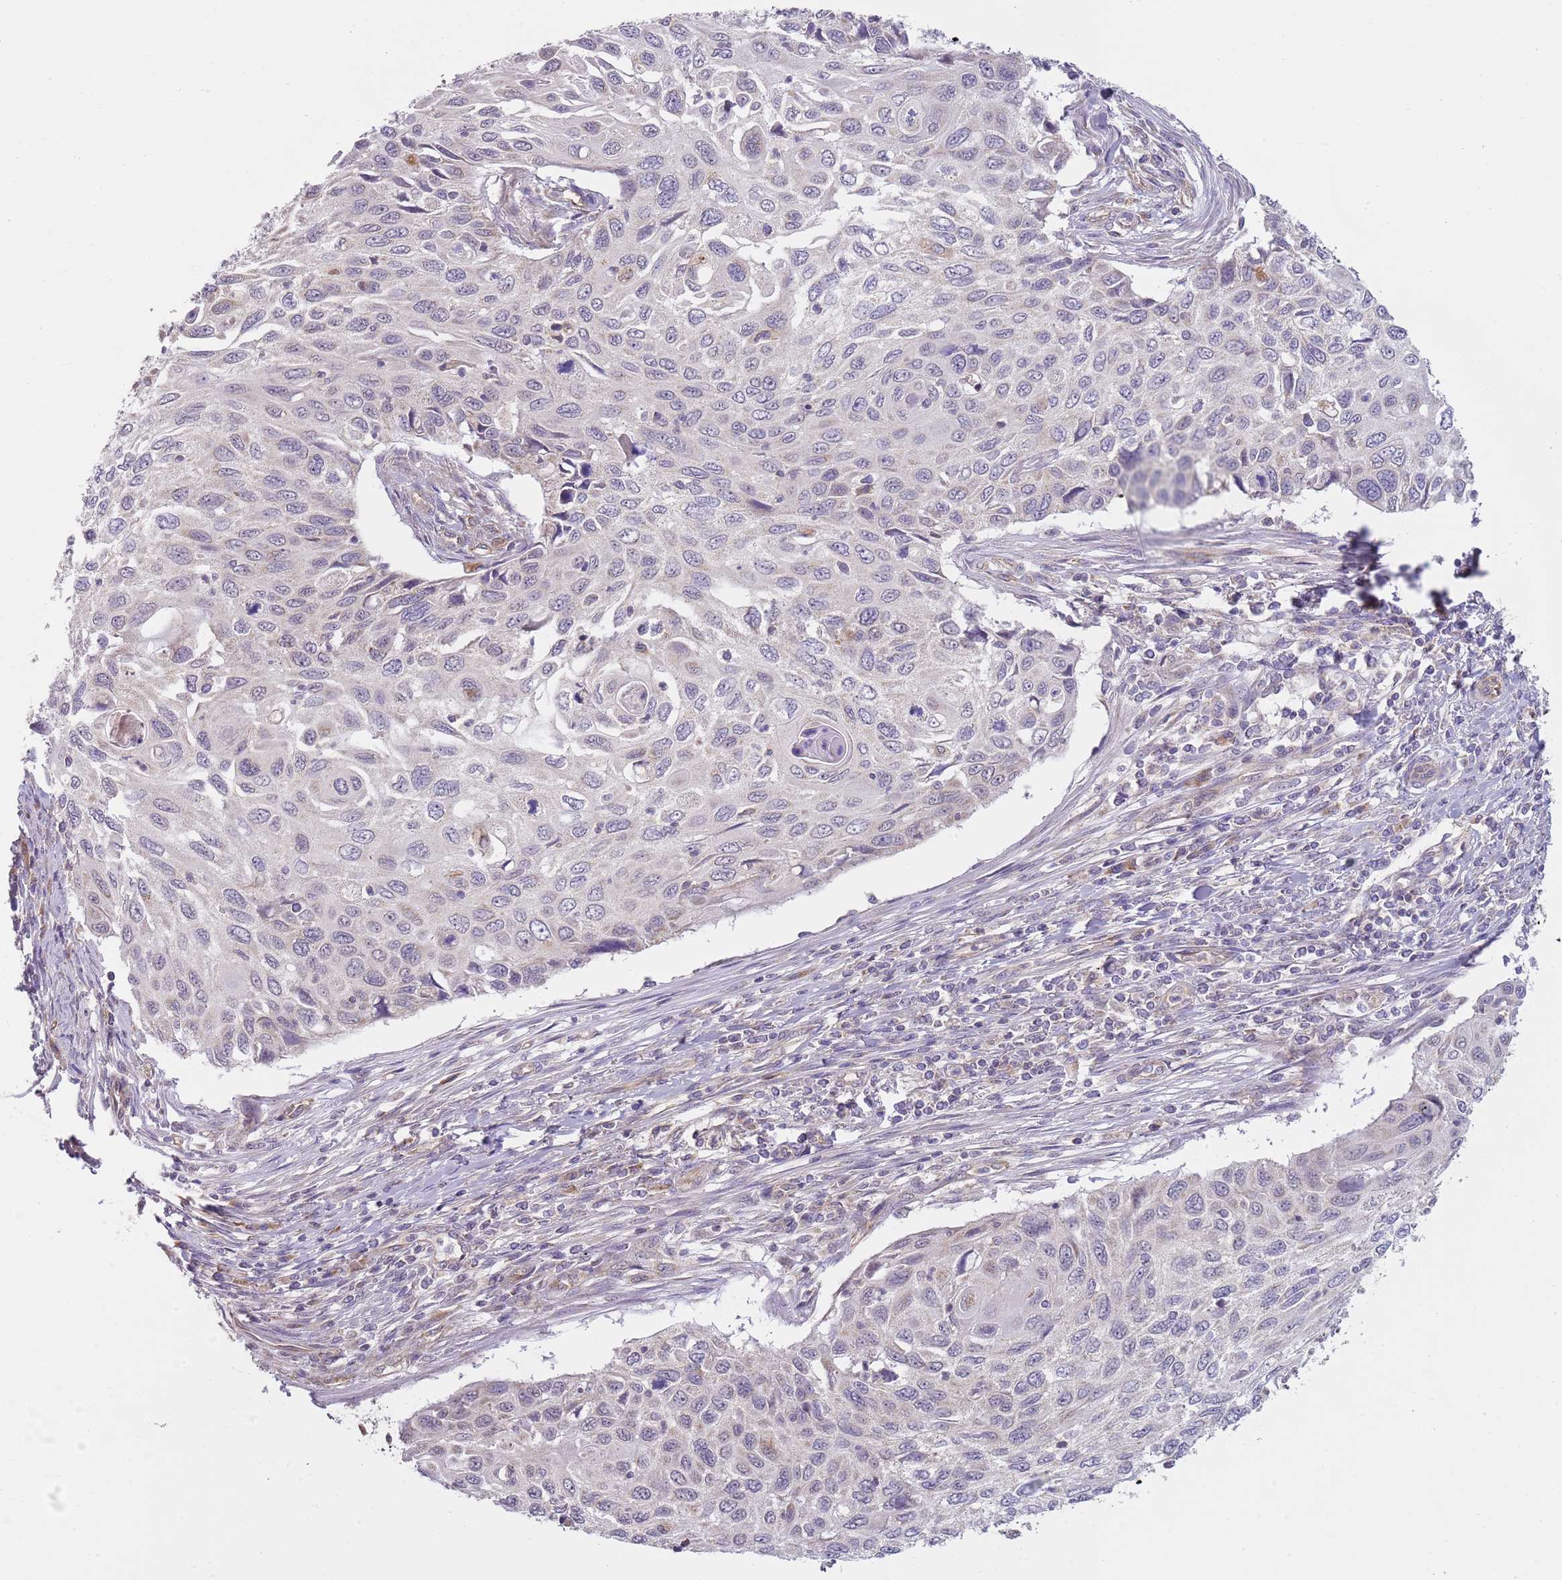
{"staining": {"intensity": "negative", "quantity": "none", "location": "none"}, "tissue": "cervical cancer", "cell_type": "Tumor cells", "image_type": "cancer", "snomed": [{"axis": "morphology", "description": "Squamous cell carcinoma, NOS"}, {"axis": "topography", "description": "Cervix"}], "caption": "An IHC photomicrograph of cervical cancer (squamous cell carcinoma) is shown. There is no staining in tumor cells of cervical cancer (squamous cell carcinoma).", "gene": "SKOR2", "patient": {"sex": "female", "age": 70}}